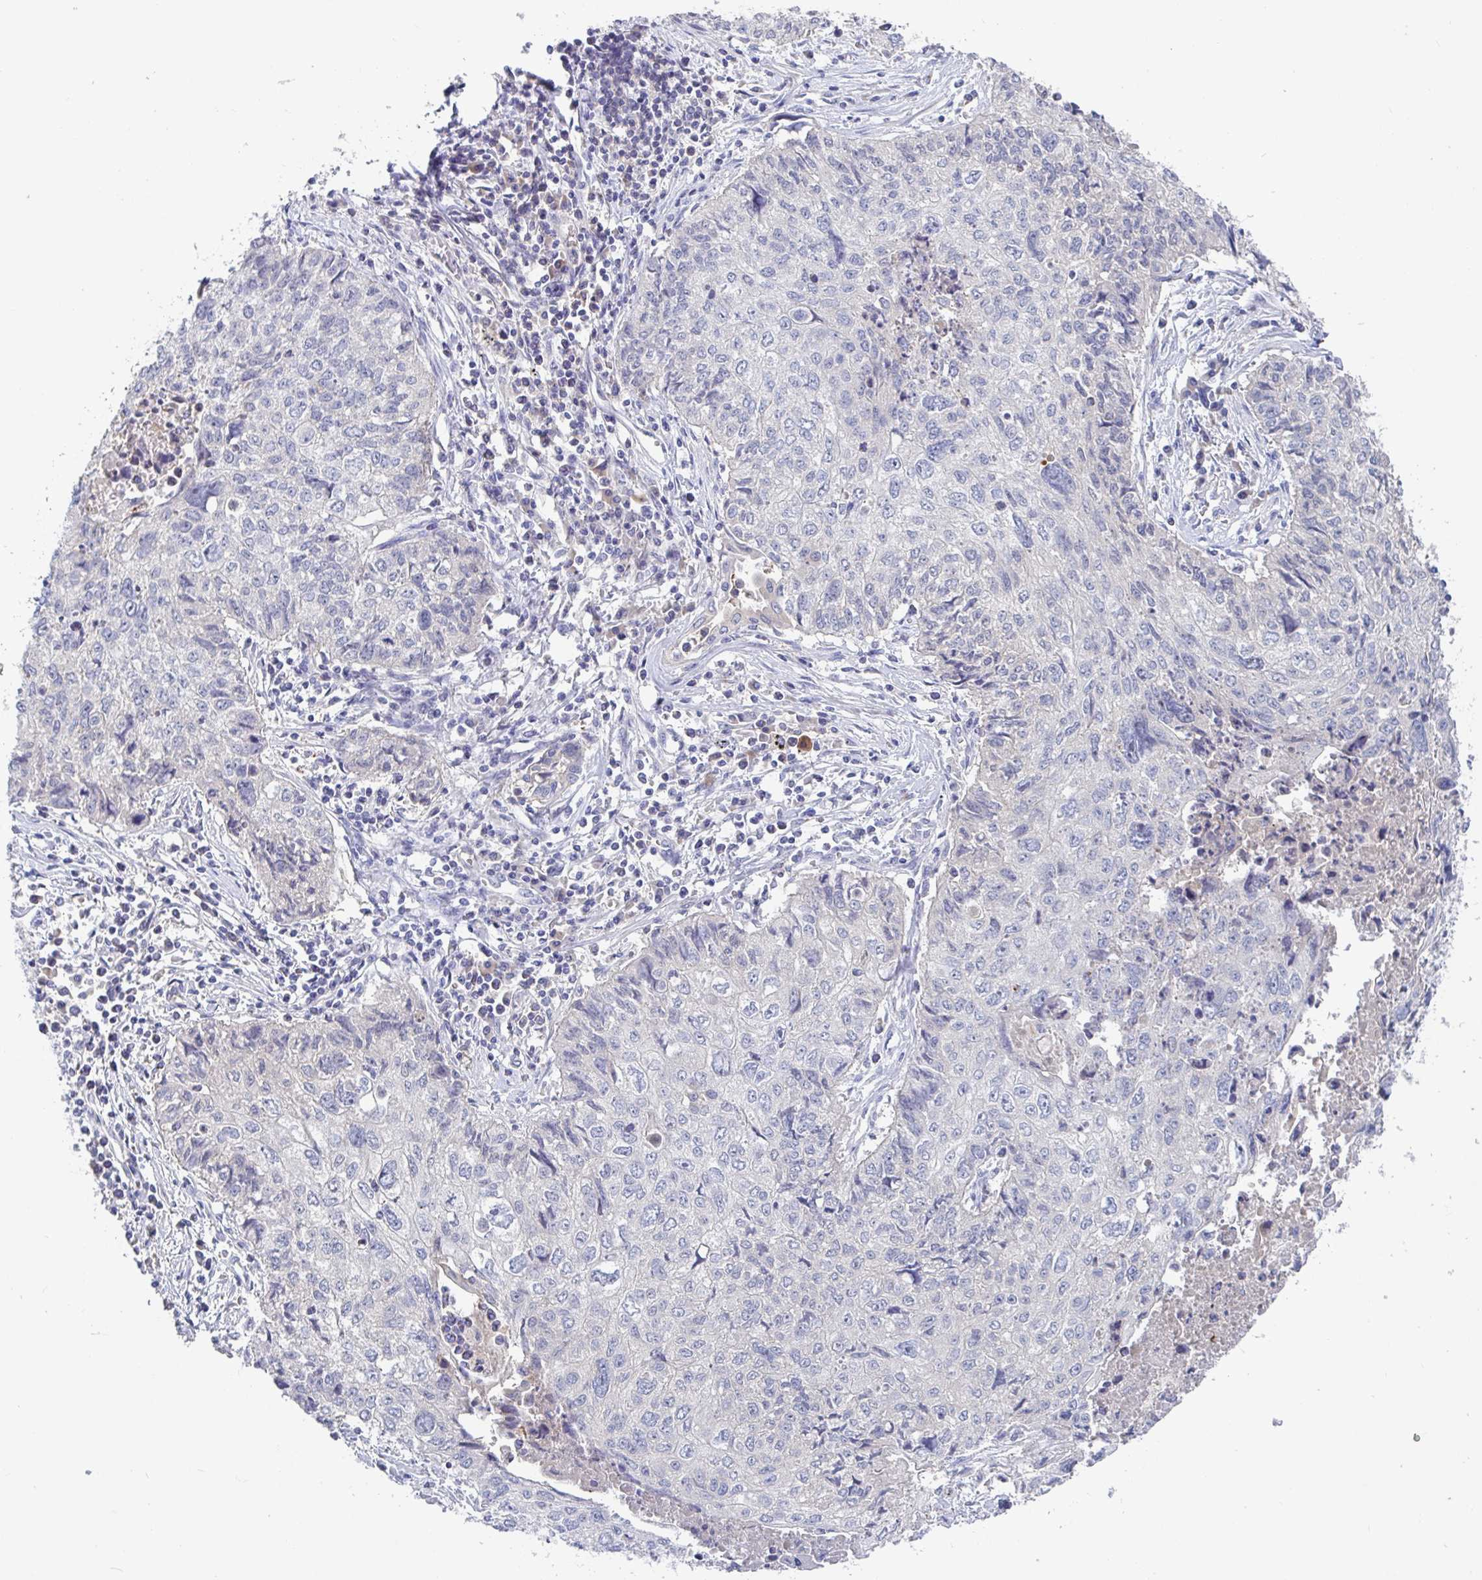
{"staining": {"intensity": "negative", "quantity": "none", "location": "none"}, "tissue": "lung cancer", "cell_type": "Tumor cells", "image_type": "cancer", "snomed": [{"axis": "morphology", "description": "Normal morphology"}, {"axis": "morphology", "description": "Aneuploidy"}, {"axis": "morphology", "description": "Squamous cell carcinoma, NOS"}, {"axis": "topography", "description": "Lymph node"}, {"axis": "topography", "description": "Lung"}], "caption": "Tumor cells show no significant protein staining in lung cancer (aneuploidy). (DAB immunohistochemistry, high magnification).", "gene": "GPR148", "patient": {"sex": "female", "age": 76}}